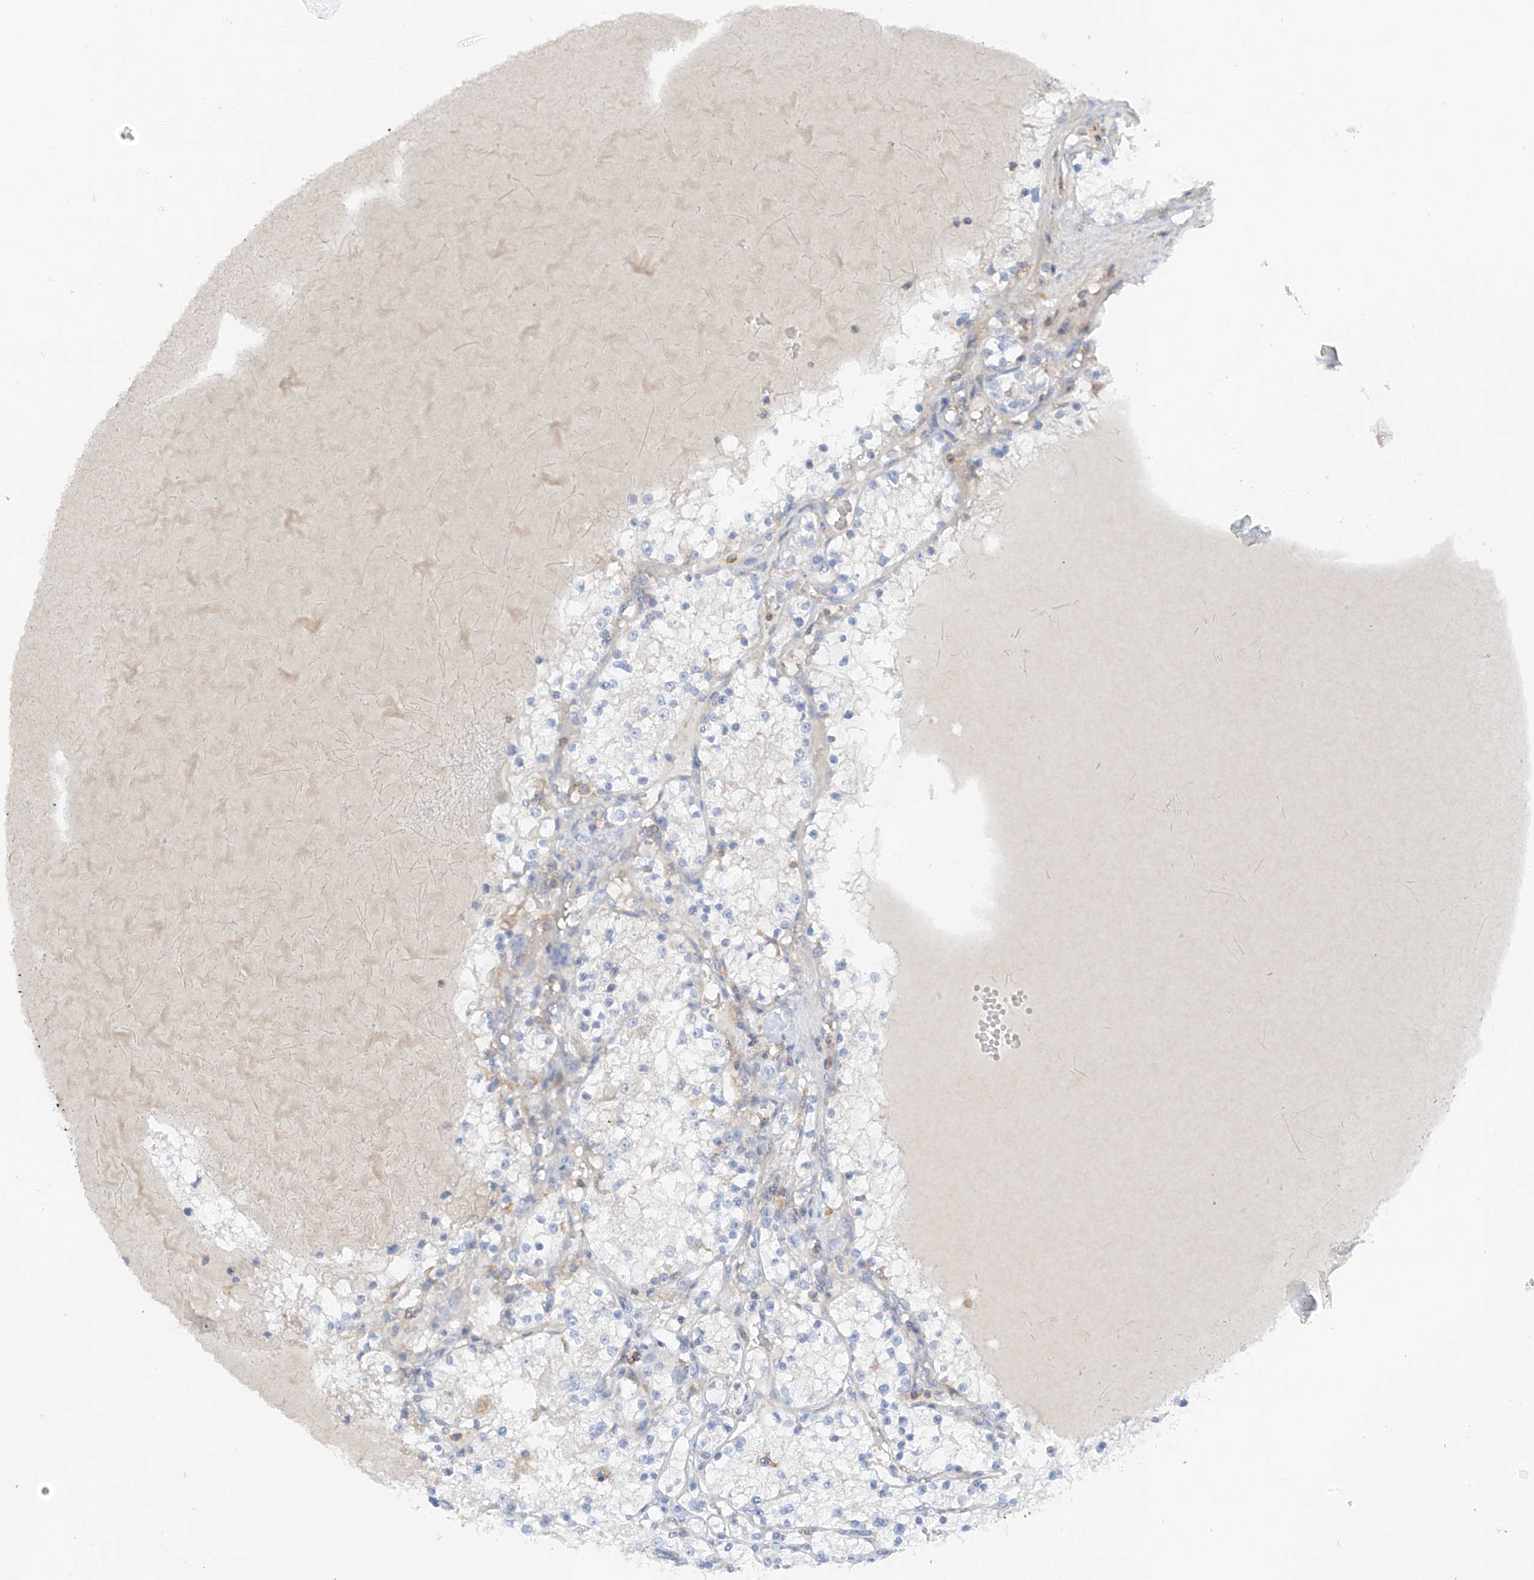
{"staining": {"intensity": "negative", "quantity": "none", "location": "none"}, "tissue": "renal cancer", "cell_type": "Tumor cells", "image_type": "cancer", "snomed": [{"axis": "morphology", "description": "Normal tissue, NOS"}, {"axis": "morphology", "description": "Adenocarcinoma, NOS"}, {"axis": "topography", "description": "Kidney"}], "caption": "Tumor cells show no significant protein positivity in renal cancer (adenocarcinoma).", "gene": "NALCN", "patient": {"sex": "male", "age": 68}}